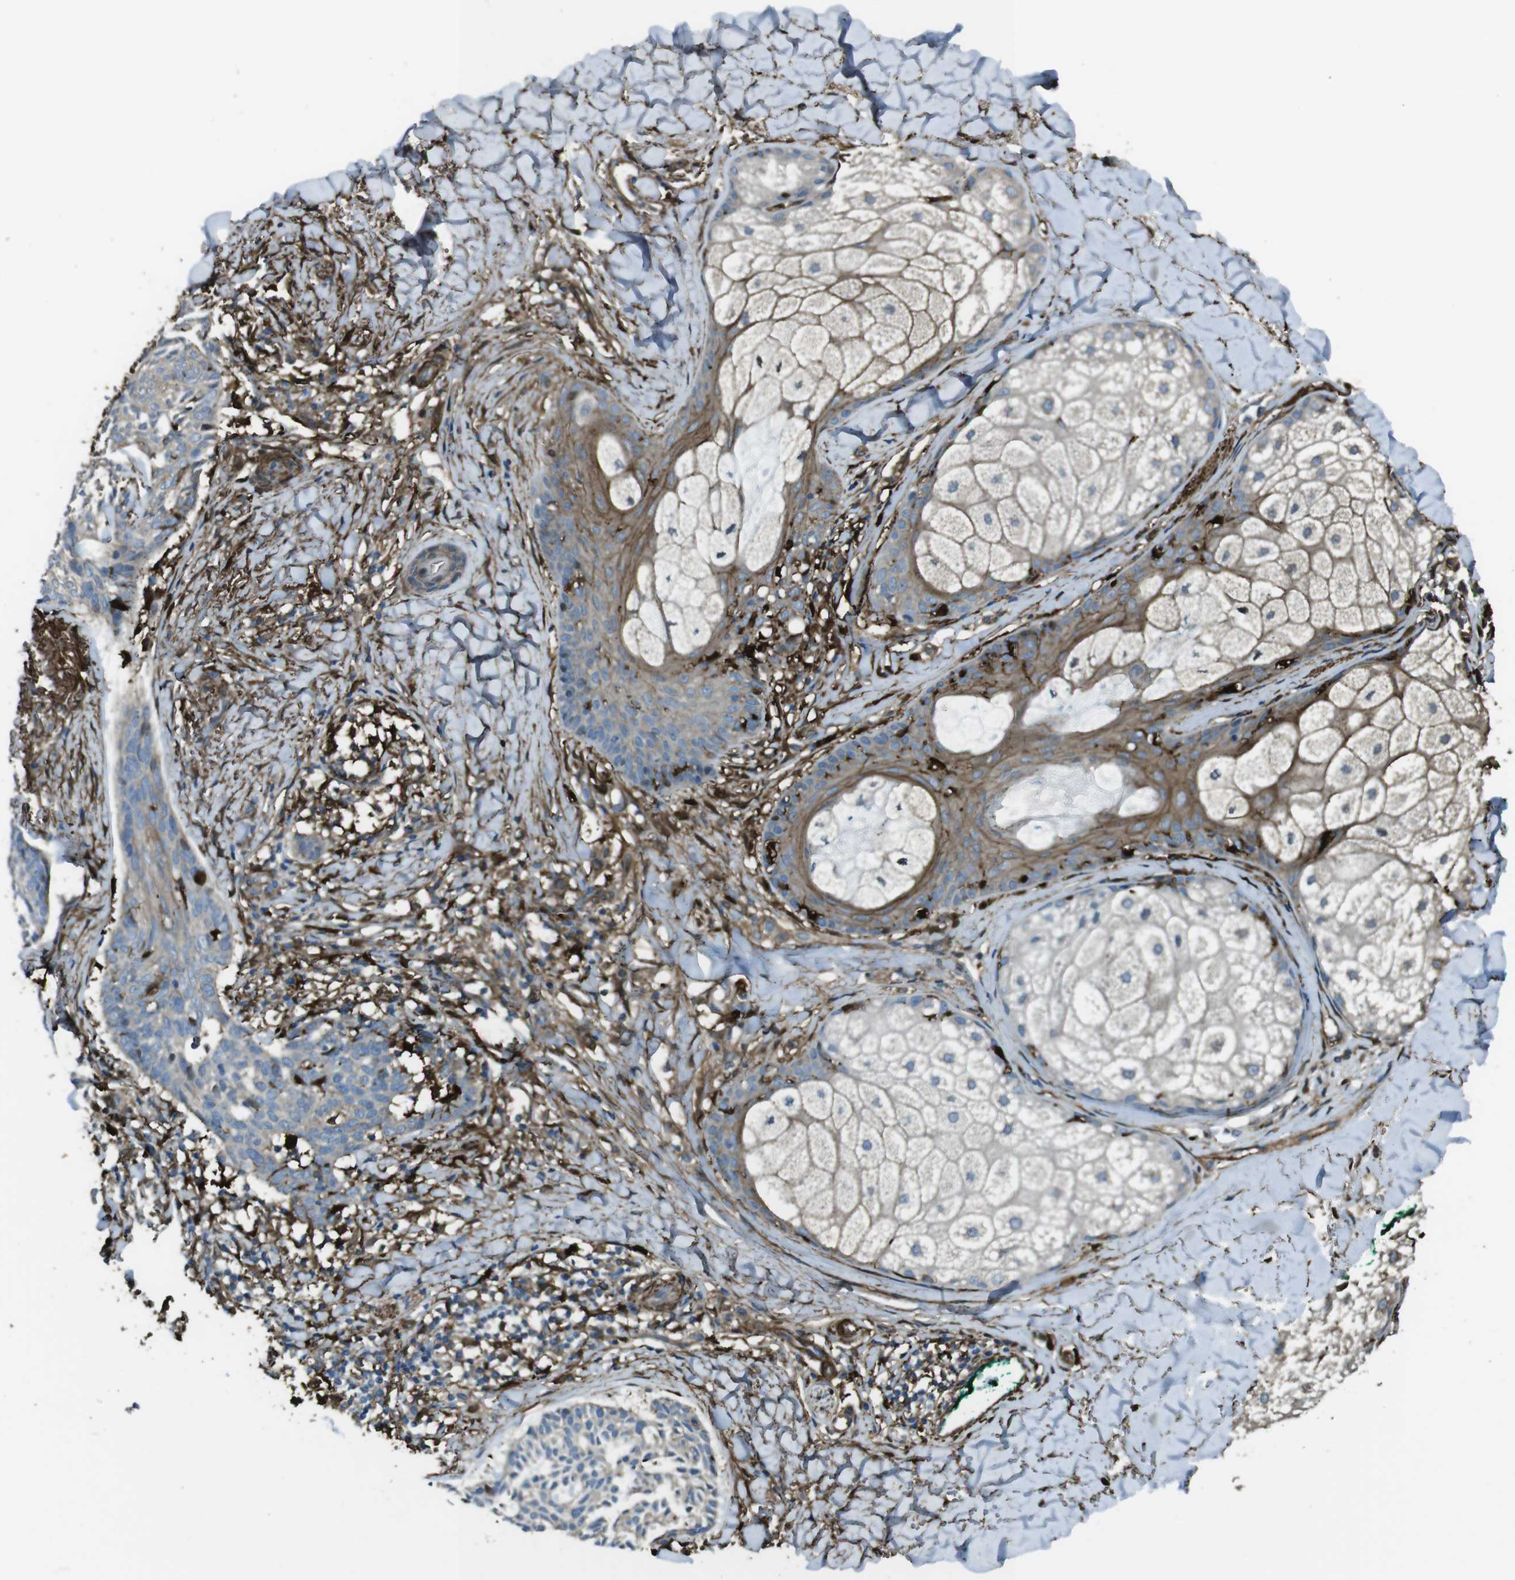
{"staining": {"intensity": "weak", "quantity": "<25%", "location": "cytoplasmic/membranous"}, "tissue": "skin cancer", "cell_type": "Tumor cells", "image_type": "cancer", "snomed": [{"axis": "morphology", "description": "Basal cell carcinoma"}, {"axis": "topography", "description": "Skin"}], "caption": "IHC of human skin cancer (basal cell carcinoma) displays no expression in tumor cells.", "gene": "SFT2D1", "patient": {"sex": "male", "age": 43}}